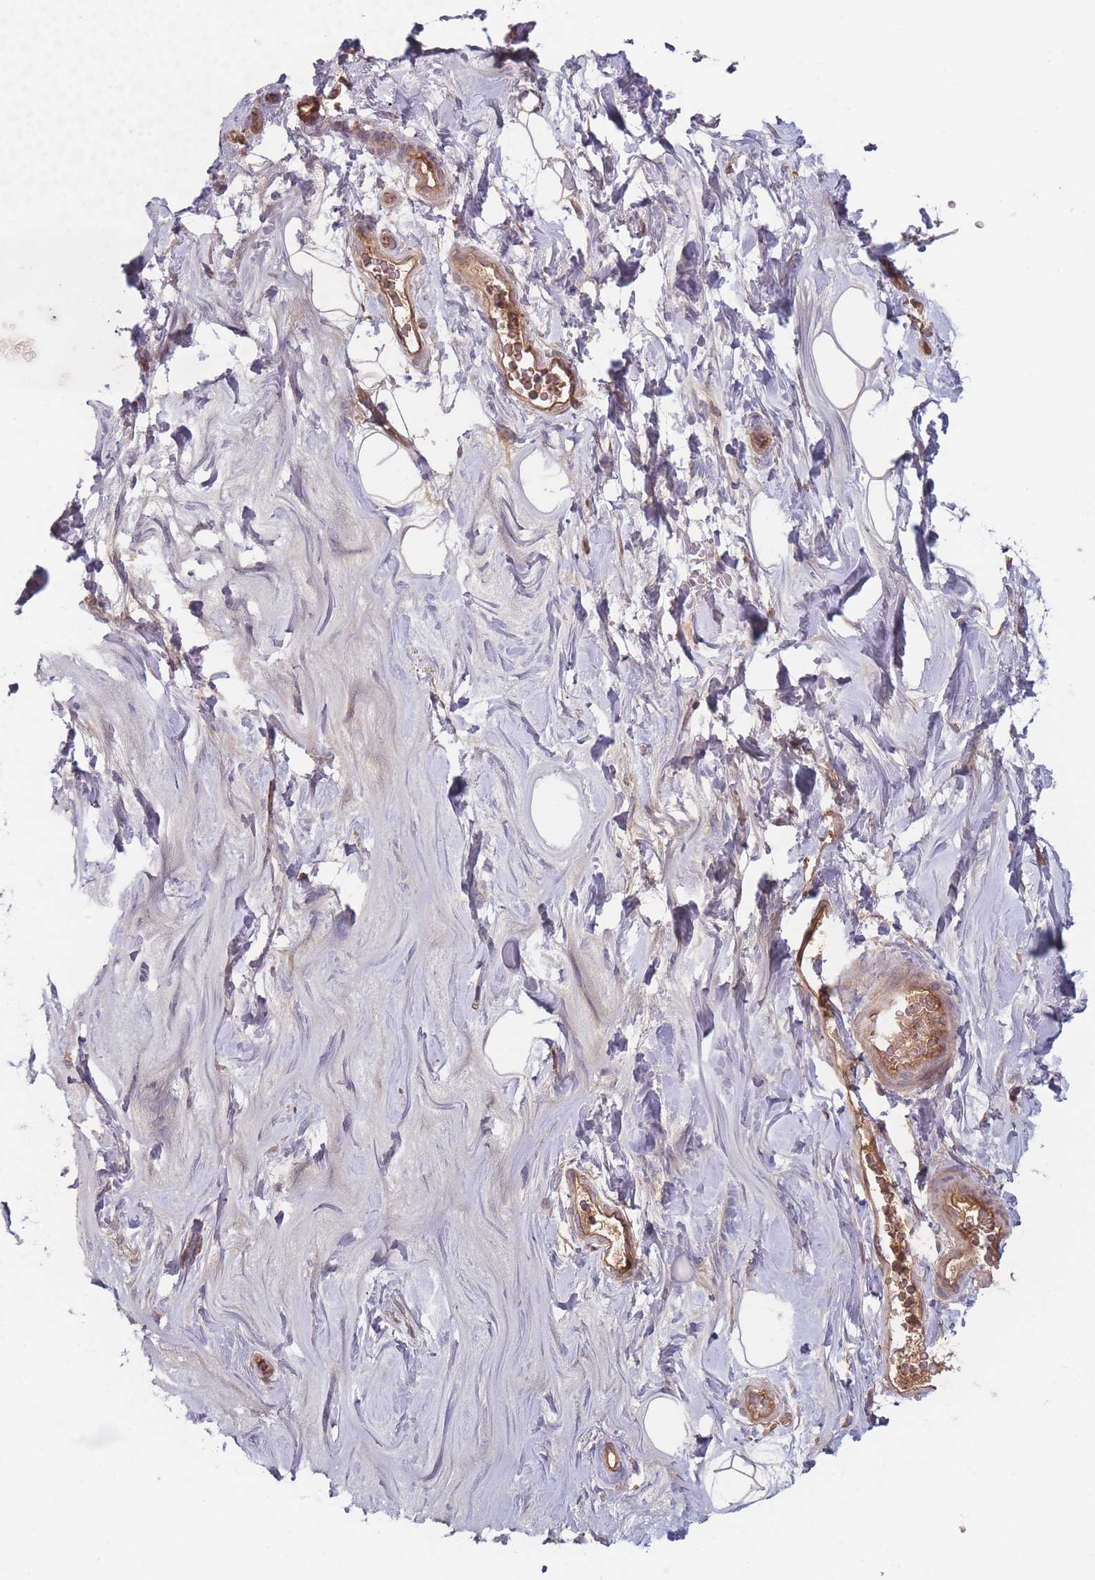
{"staining": {"intensity": "negative", "quantity": "none", "location": "none"}, "tissue": "adipose tissue", "cell_type": "Adipocytes", "image_type": "normal", "snomed": [{"axis": "morphology", "description": "Normal tissue, NOS"}, {"axis": "topography", "description": "Breast"}], "caption": "Histopathology image shows no protein positivity in adipocytes of unremarkable adipose tissue.", "gene": "ATP5MGL", "patient": {"sex": "female", "age": 26}}